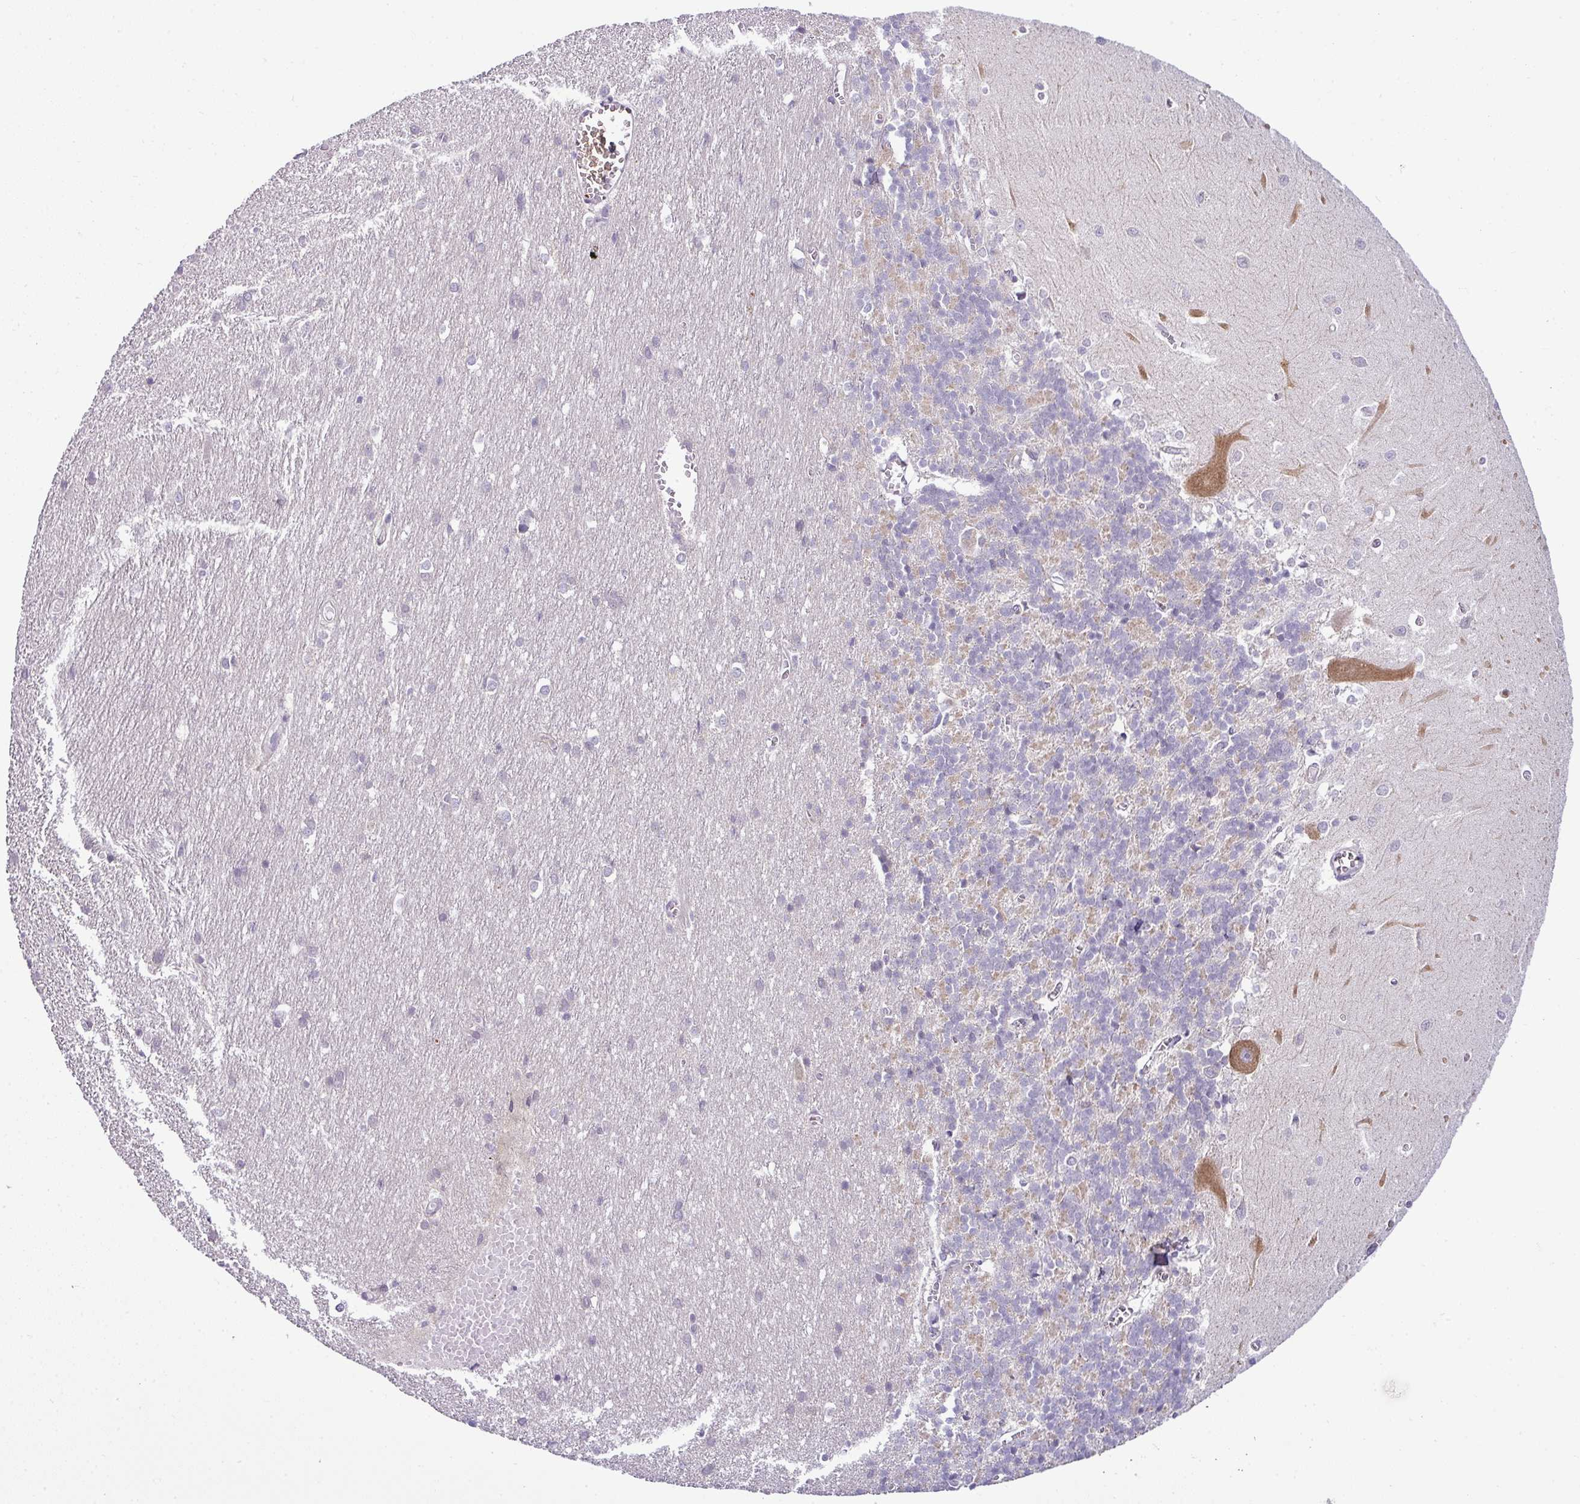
{"staining": {"intensity": "negative", "quantity": "none", "location": "none"}, "tissue": "cerebellum", "cell_type": "Cells in granular layer", "image_type": "normal", "snomed": [{"axis": "morphology", "description": "Normal tissue, NOS"}, {"axis": "topography", "description": "Cerebellum"}], "caption": "Cells in granular layer show no significant protein expression in benign cerebellum. The staining was performed using DAB (3,3'-diaminobenzidine) to visualize the protein expression in brown, while the nuclei were stained in blue with hematoxylin (Magnification: 20x).", "gene": "HBEGF", "patient": {"sex": "male", "age": 37}}